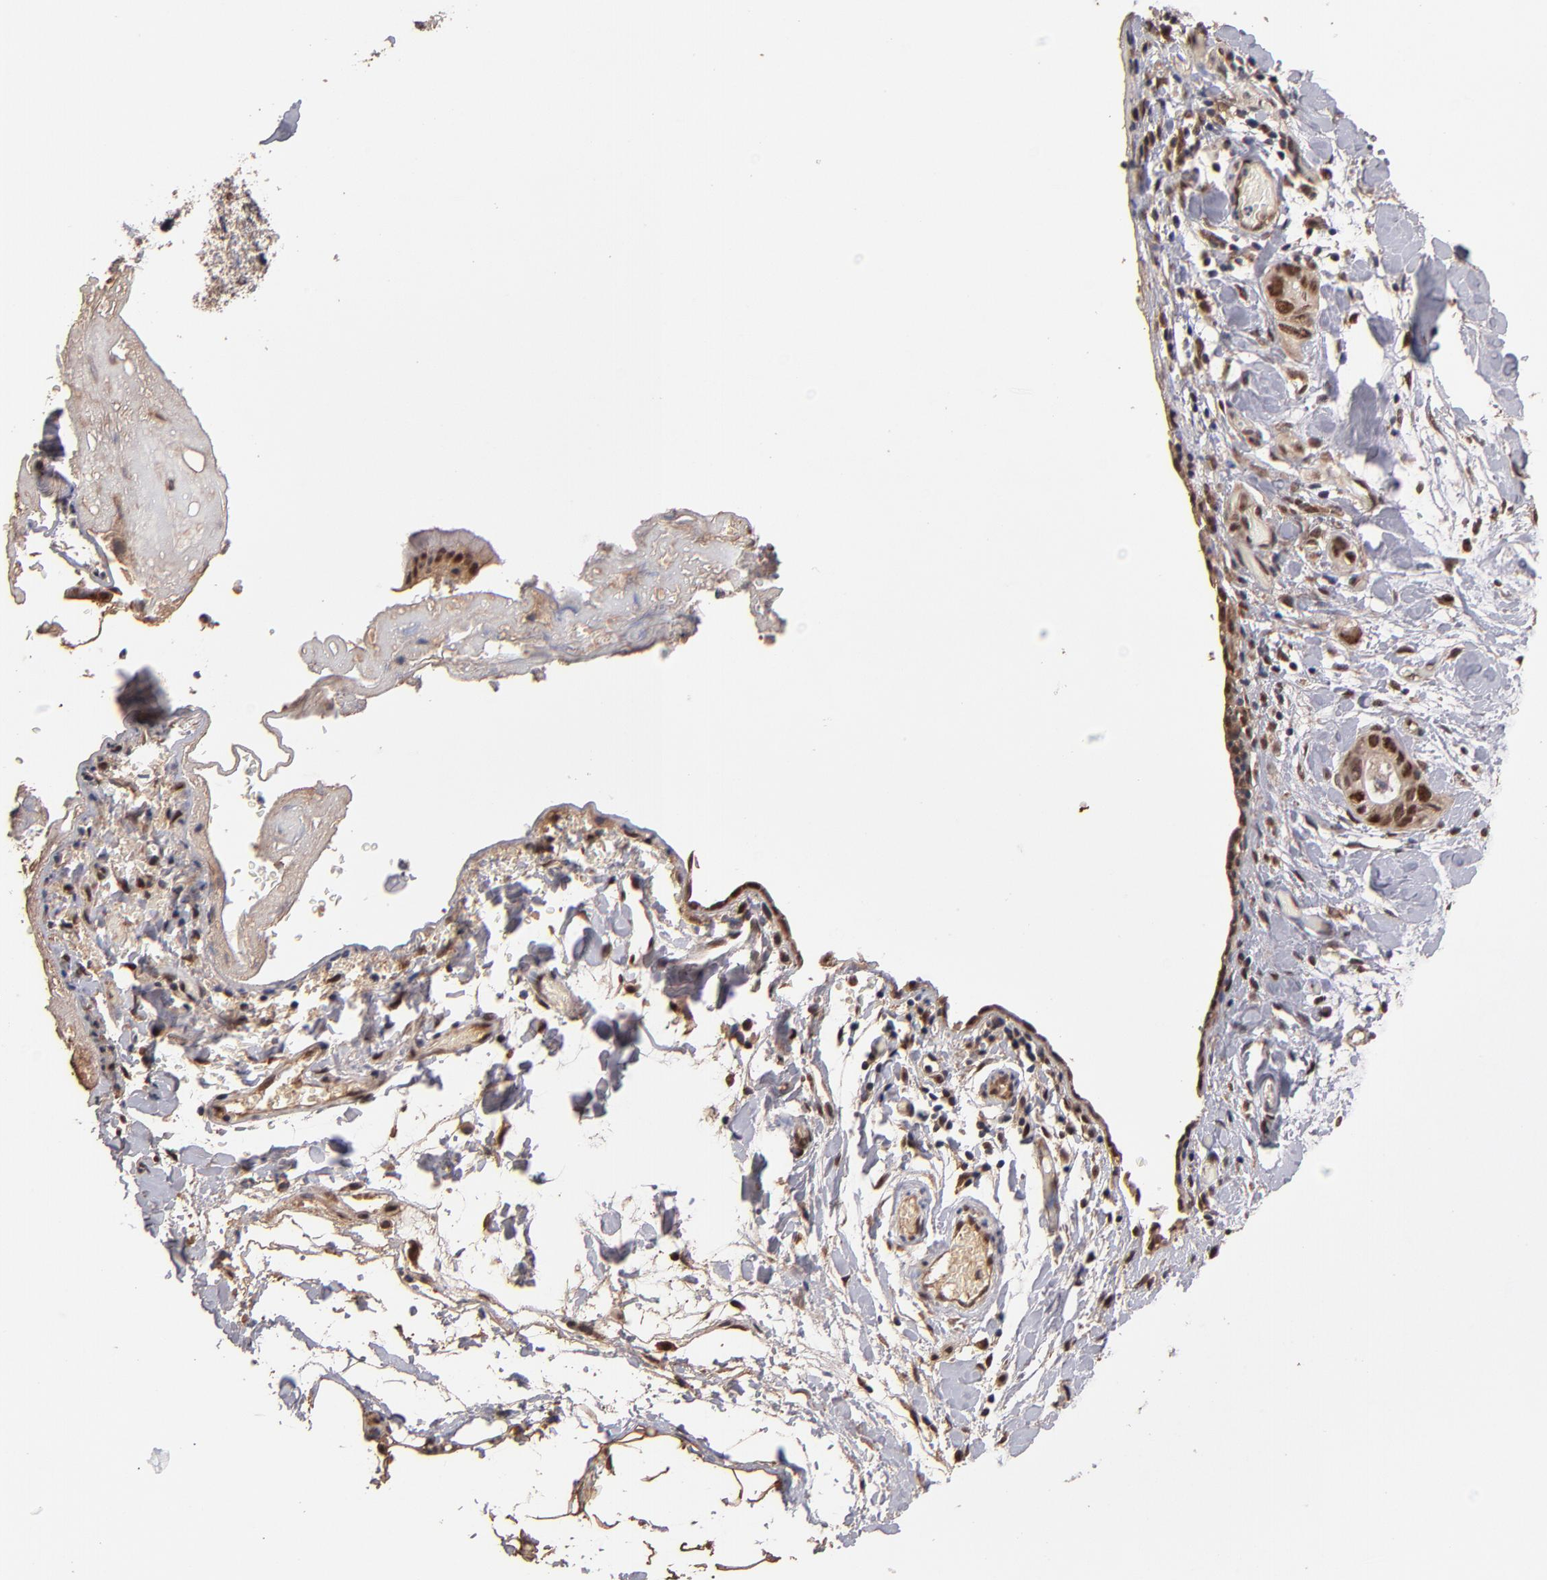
{"staining": {"intensity": "weak", "quantity": ">75%", "location": "nuclear"}, "tissue": "stomach cancer", "cell_type": "Tumor cells", "image_type": "cancer", "snomed": [{"axis": "morphology", "description": "Adenocarcinoma, NOS"}, {"axis": "topography", "description": "Stomach, upper"}], "caption": "DAB (3,3'-diaminobenzidine) immunohistochemical staining of adenocarcinoma (stomach) exhibits weak nuclear protein expression in approximately >75% of tumor cells. (brown staining indicates protein expression, while blue staining denotes nuclei).", "gene": "EAPP", "patient": {"sex": "male", "age": 47}}